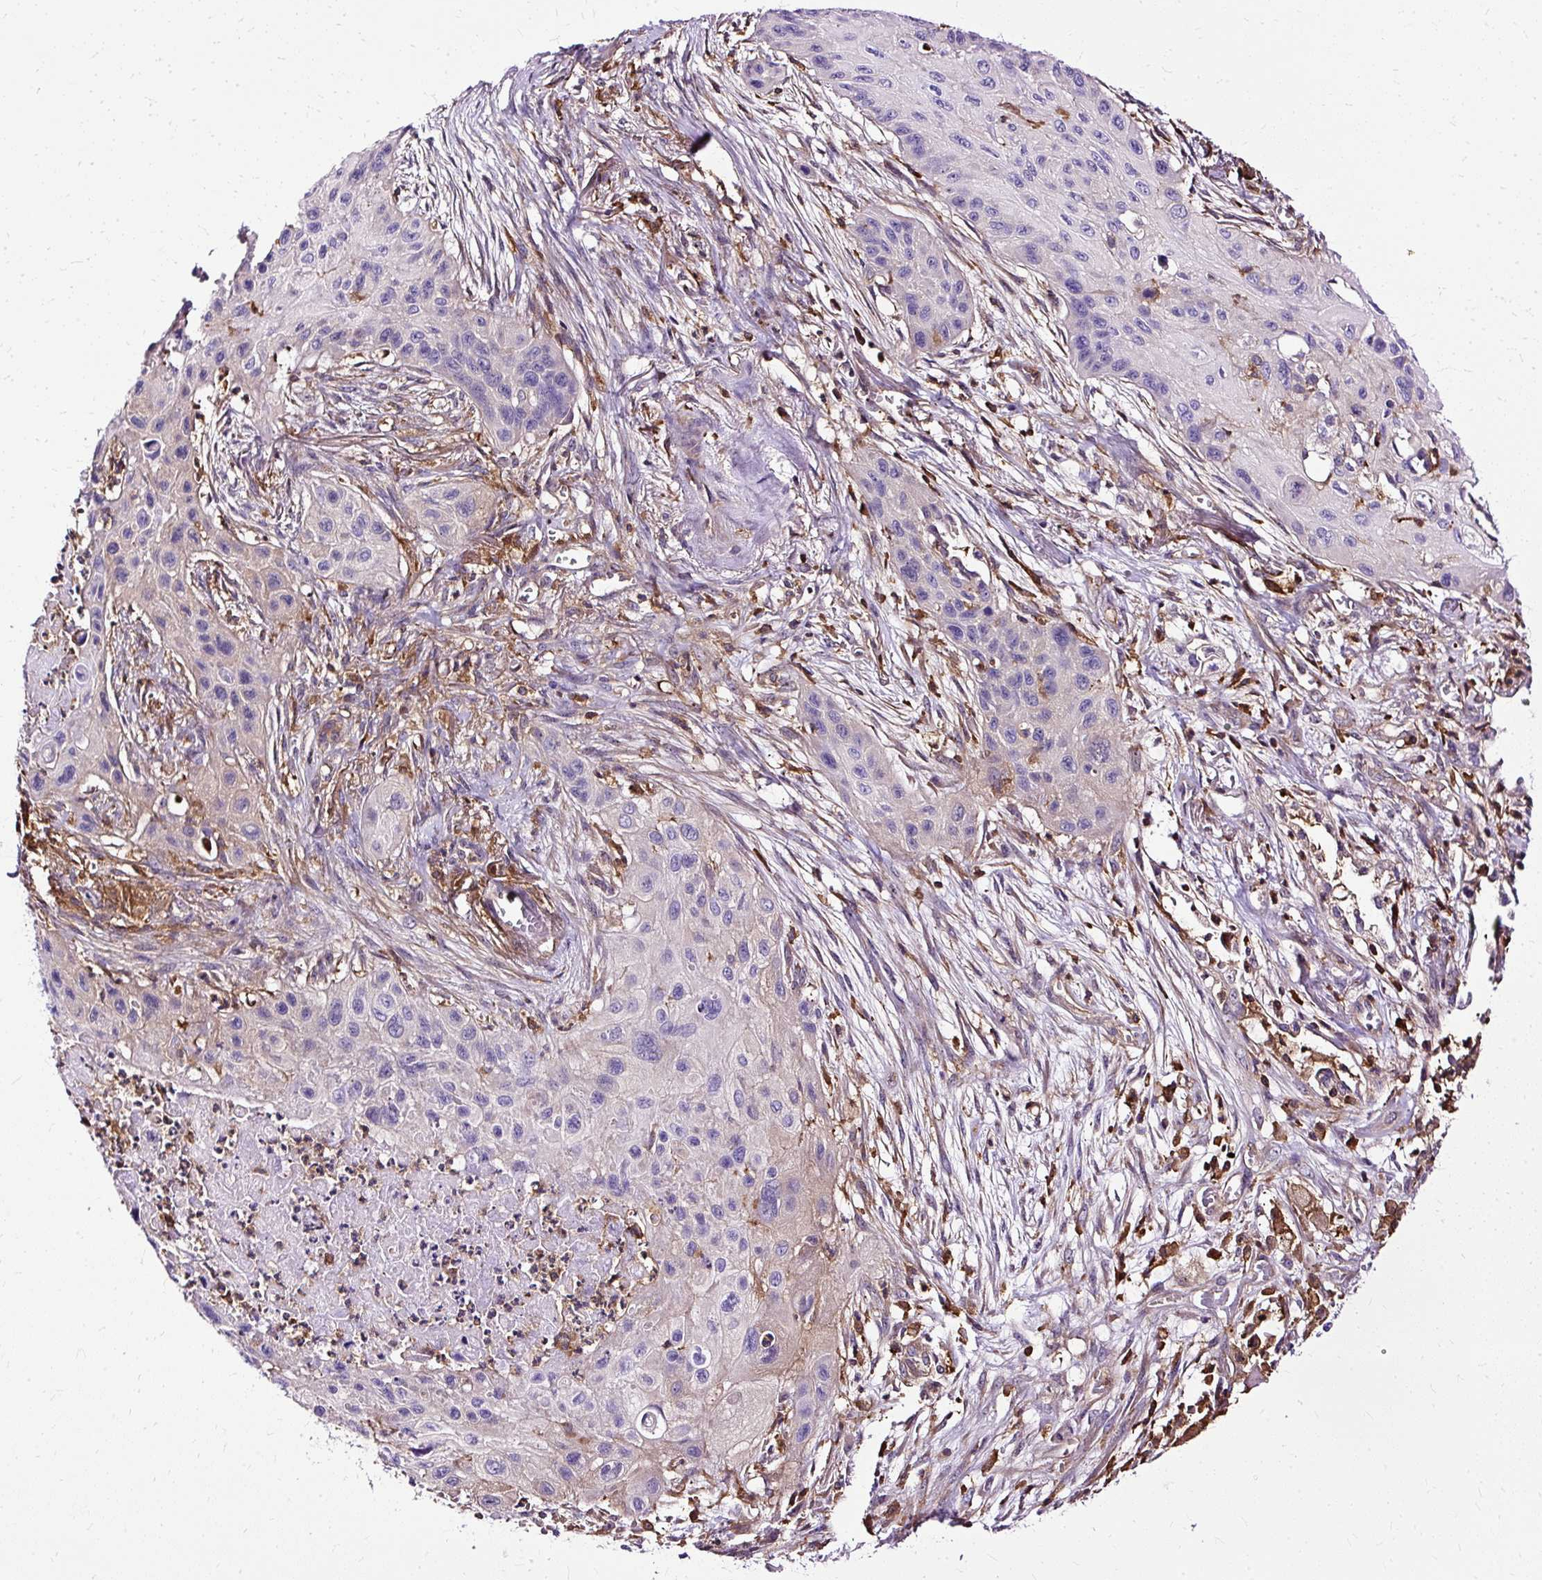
{"staining": {"intensity": "negative", "quantity": "none", "location": "none"}, "tissue": "lung cancer", "cell_type": "Tumor cells", "image_type": "cancer", "snomed": [{"axis": "morphology", "description": "Squamous cell carcinoma, NOS"}, {"axis": "topography", "description": "Lung"}], "caption": "Tumor cells are negative for protein expression in human lung squamous cell carcinoma.", "gene": "TWF2", "patient": {"sex": "male", "age": 71}}